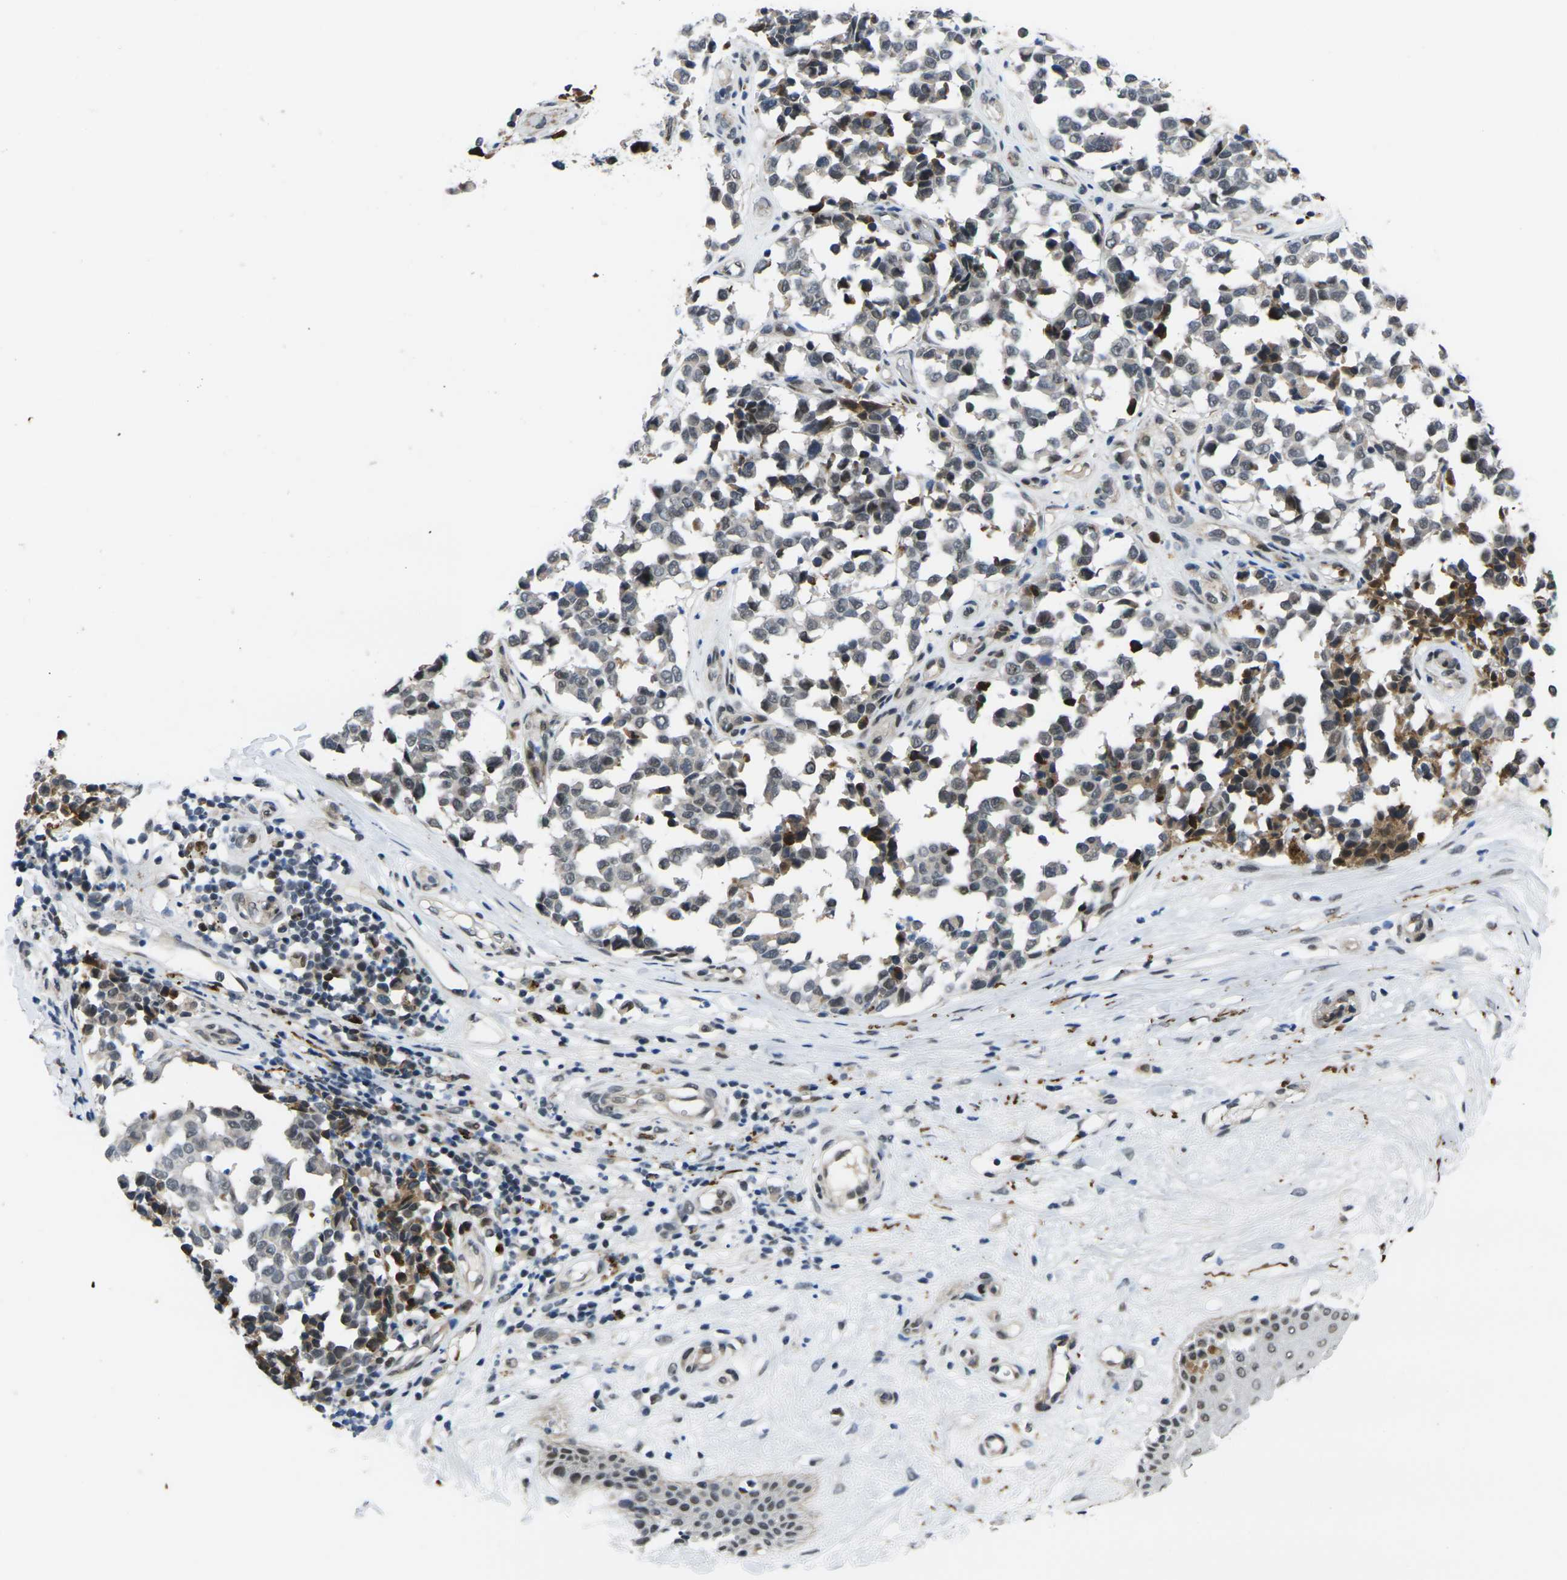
{"staining": {"intensity": "moderate", "quantity": "25%-75%", "location": "cytoplasmic/membranous,nuclear"}, "tissue": "melanoma", "cell_type": "Tumor cells", "image_type": "cancer", "snomed": [{"axis": "morphology", "description": "Malignant melanoma, NOS"}, {"axis": "topography", "description": "Skin"}], "caption": "Malignant melanoma stained for a protein shows moderate cytoplasmic/membranous and nuclear positivity in tumor cells.", "gene": "RBM7", "patient": {"sex": "female", "age": 64}}